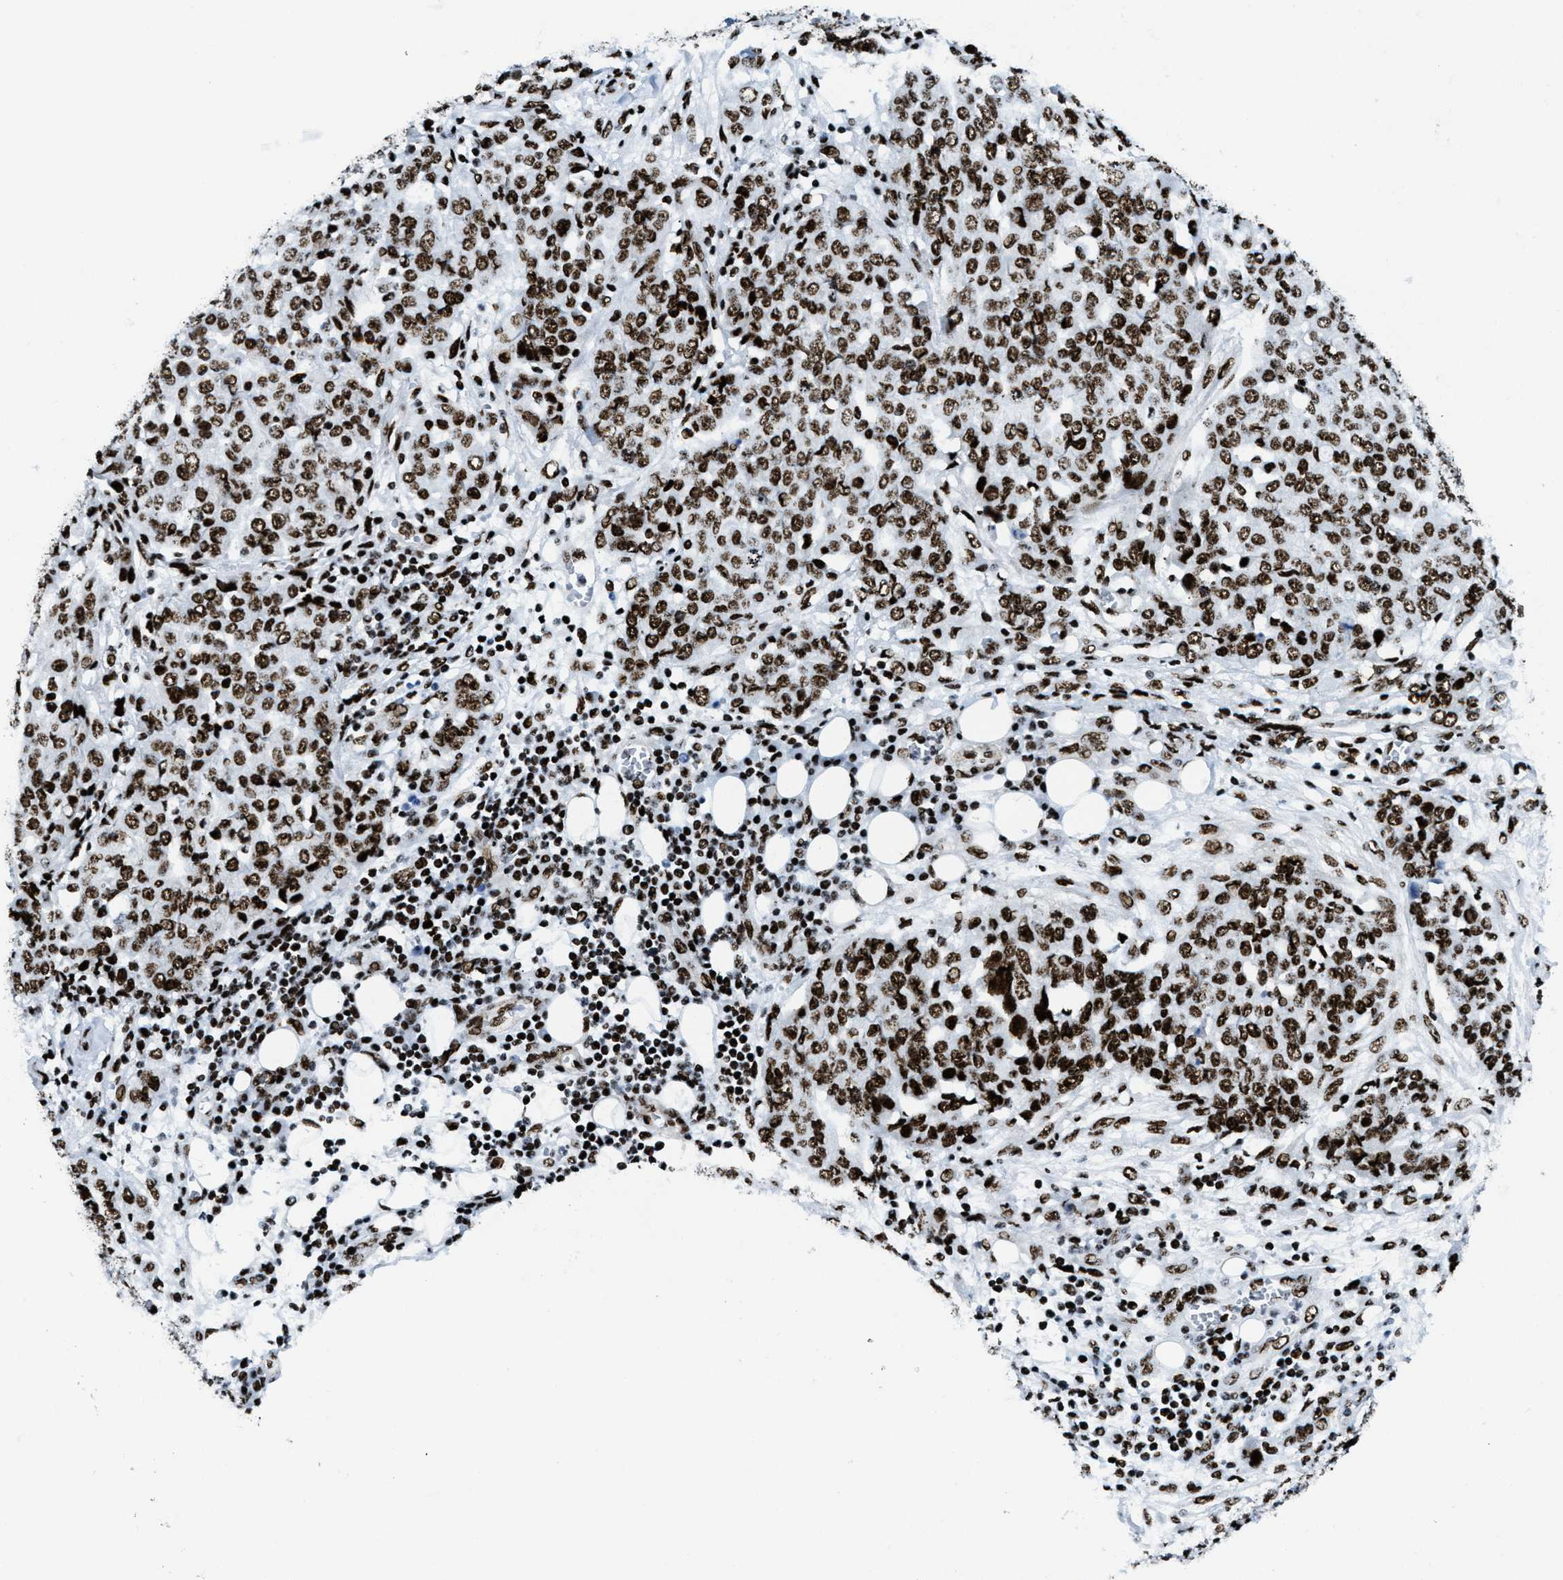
{"staining": {"intensity": "strong", "quantity": ">75%", "location": "nuclear"}, "tissue": "ovarian cancer", "cell_type": "Tumor cells", "image_type": "cancer", "snomed": [{"axis": "morphology", "description": "Cystadenocarcinoma, serous, NOS"}, {"axis": "topography", "description": "Soft tissue"}, {"axis": "topography", "description": "Ovary"}], "caption": "A micrograph of human ovarian cancer (serous cystadenocarcinoma) stained for a protein displays strong nuclear brown staining in tumor cells.", "gene": "NONO", "patient": {"sex": "female", "age": 57}}